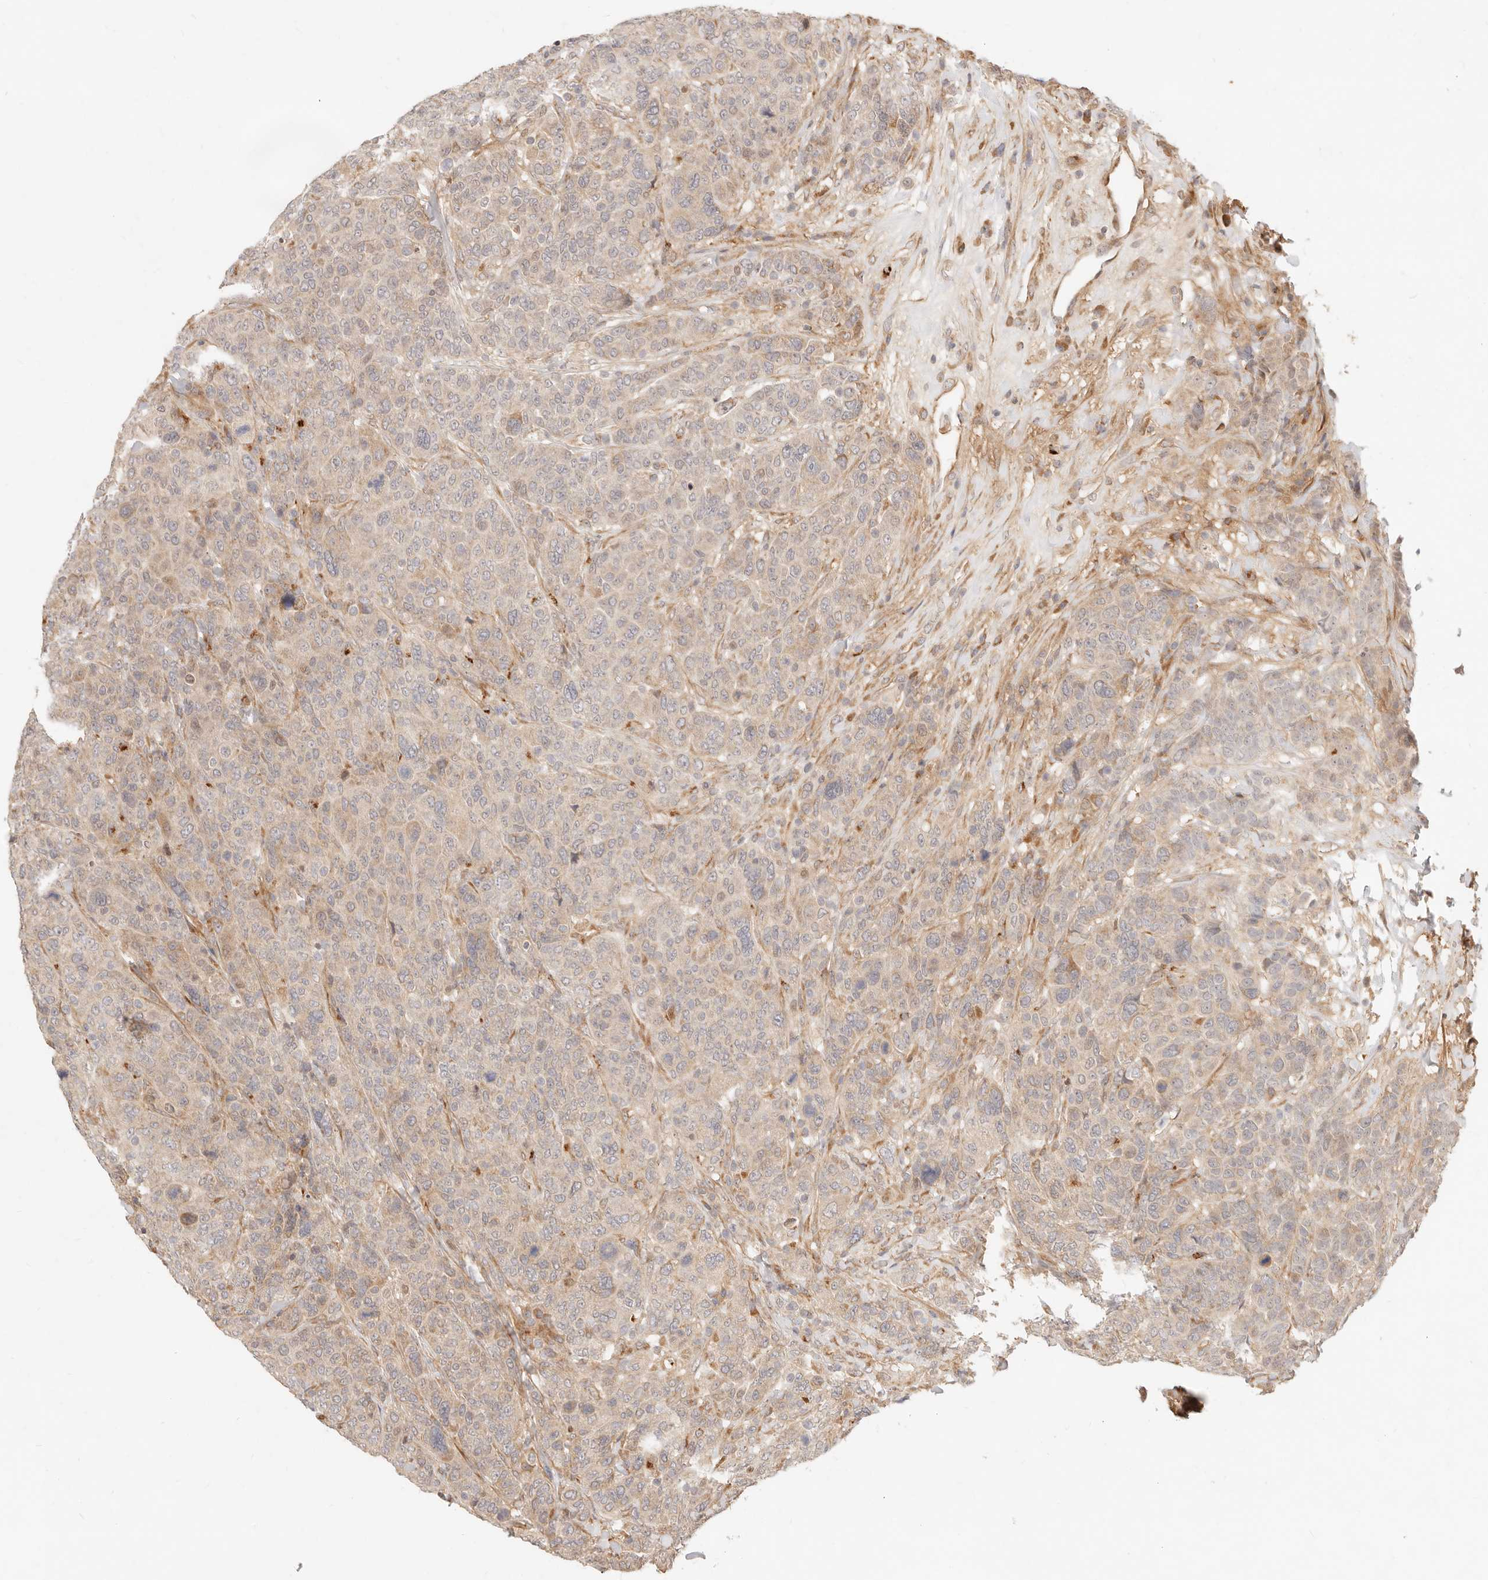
{"staining": {"intensity": "weak", "quantity": ">75%", "location": "cytoplasmic/membranous"}, "tissue": "breast cancer", "cell_type": "Tumor cells", "image_type": "cancer", "snomed": [{"axis": "morphology", "description": "Duct carcinoma"}, {"axis": "topography", "description": "Breast"}], "caption": "This histopathology image reveals immunohistochemistry (IHC) staining of human breast intraductal carcinoma, with low weak cytoplasmic/membranous staining in about >75% of tumor cells.", "gene": "UBXN10", "patient": {"sex": "female", "age": 37}}